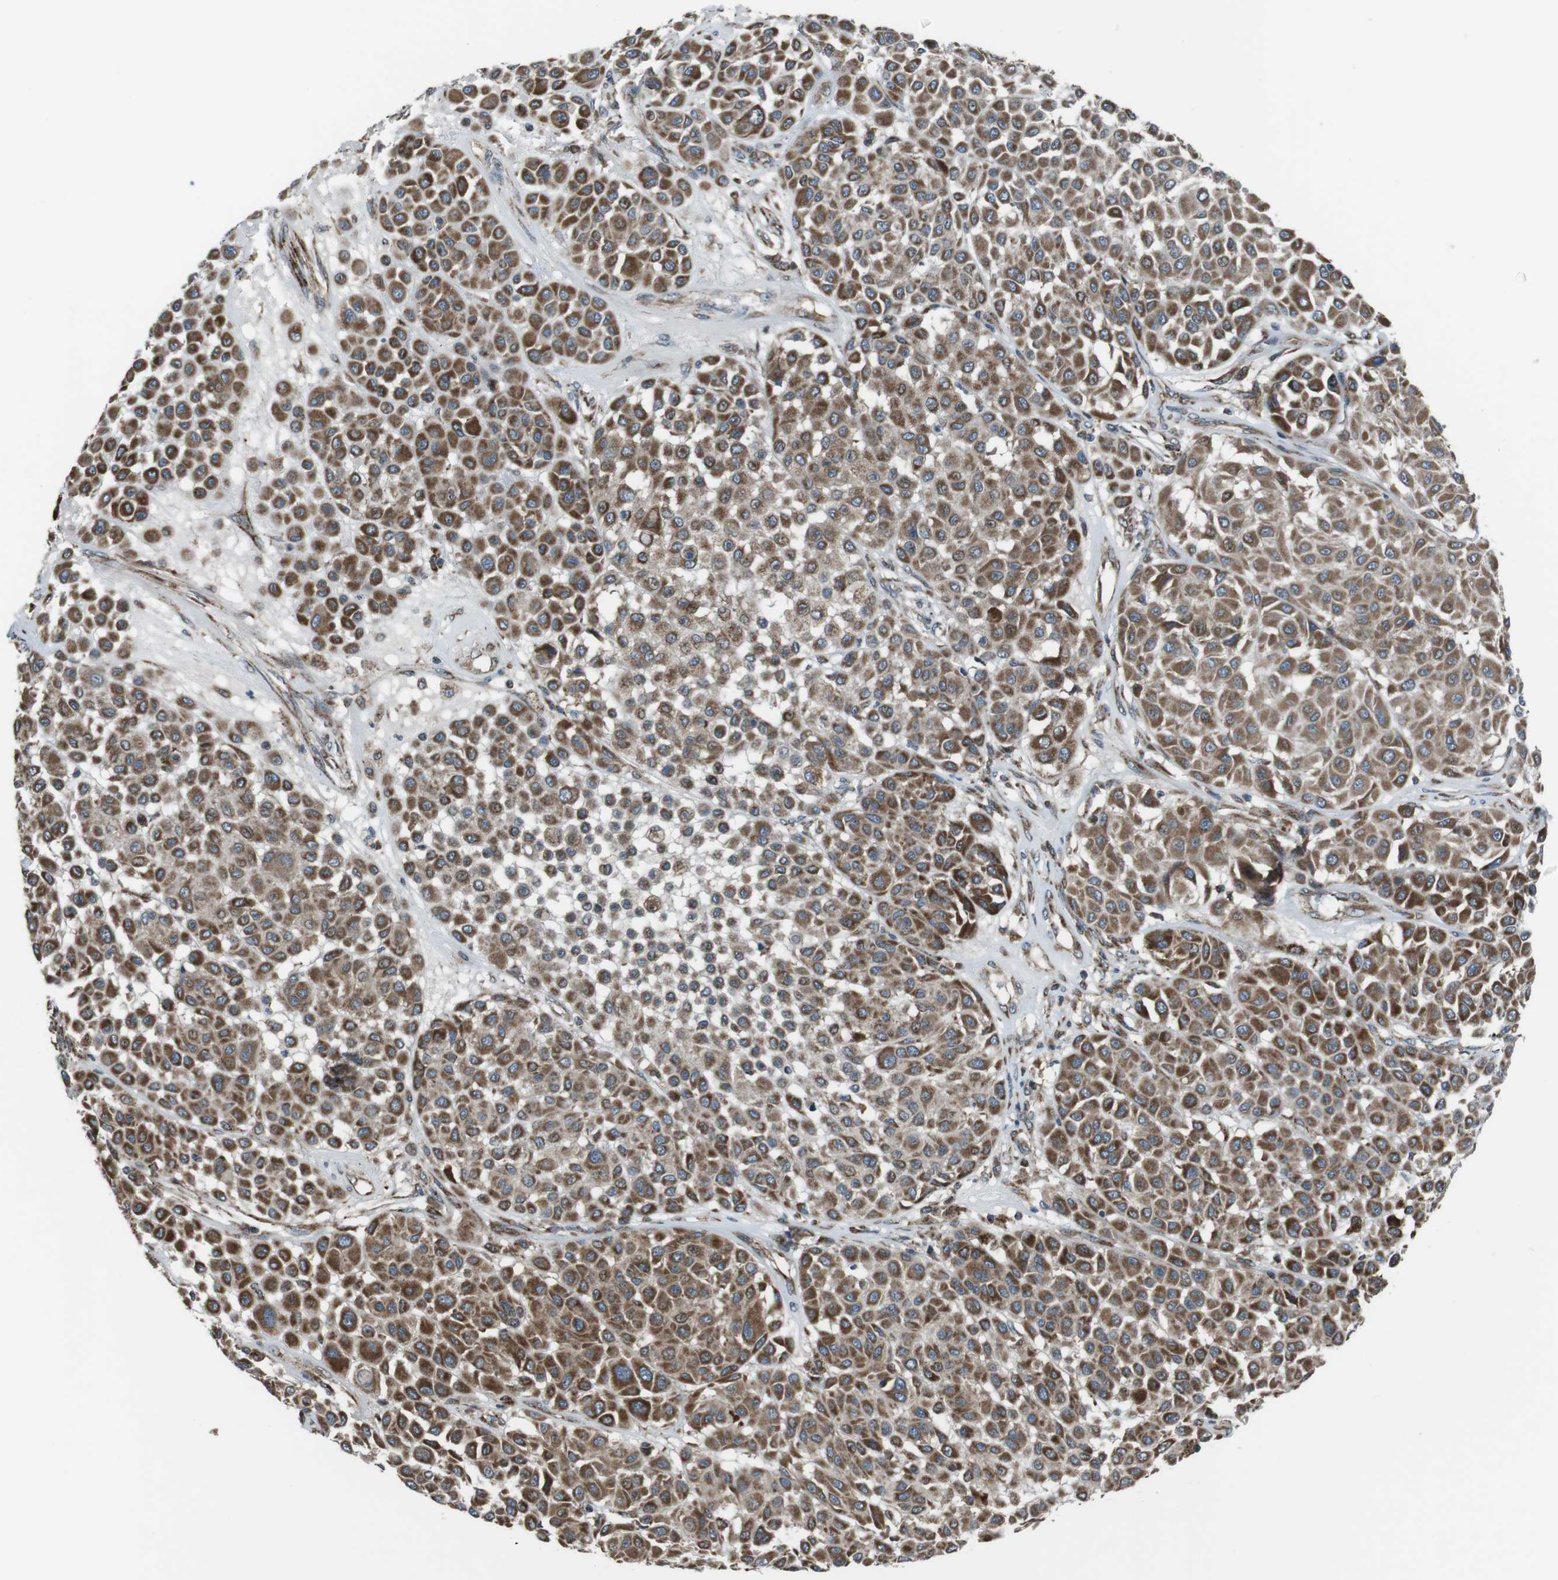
{"staining": {"intensity": "moderate", "quantity": ">75%", "location": "cytoplasmic/membranous"}, "tissue": "melanoma", "cell_type": "Tumor cells", "image_type": "cancer", "snomed": [{"axis": "morphology", "description": "Malignant melanoma, Metastatic site"}, {"axis": "topography", "description": "Soft tissue"}], "caption": "Malignant melanoma (metastatic site) stained for a protein (brown) reveals moderate cytoplasmic/membranous positive staining in approximately >75% of tumor cells.", "gene": "GIMAP8", "patient": {"sex": "male", "age": 41}}